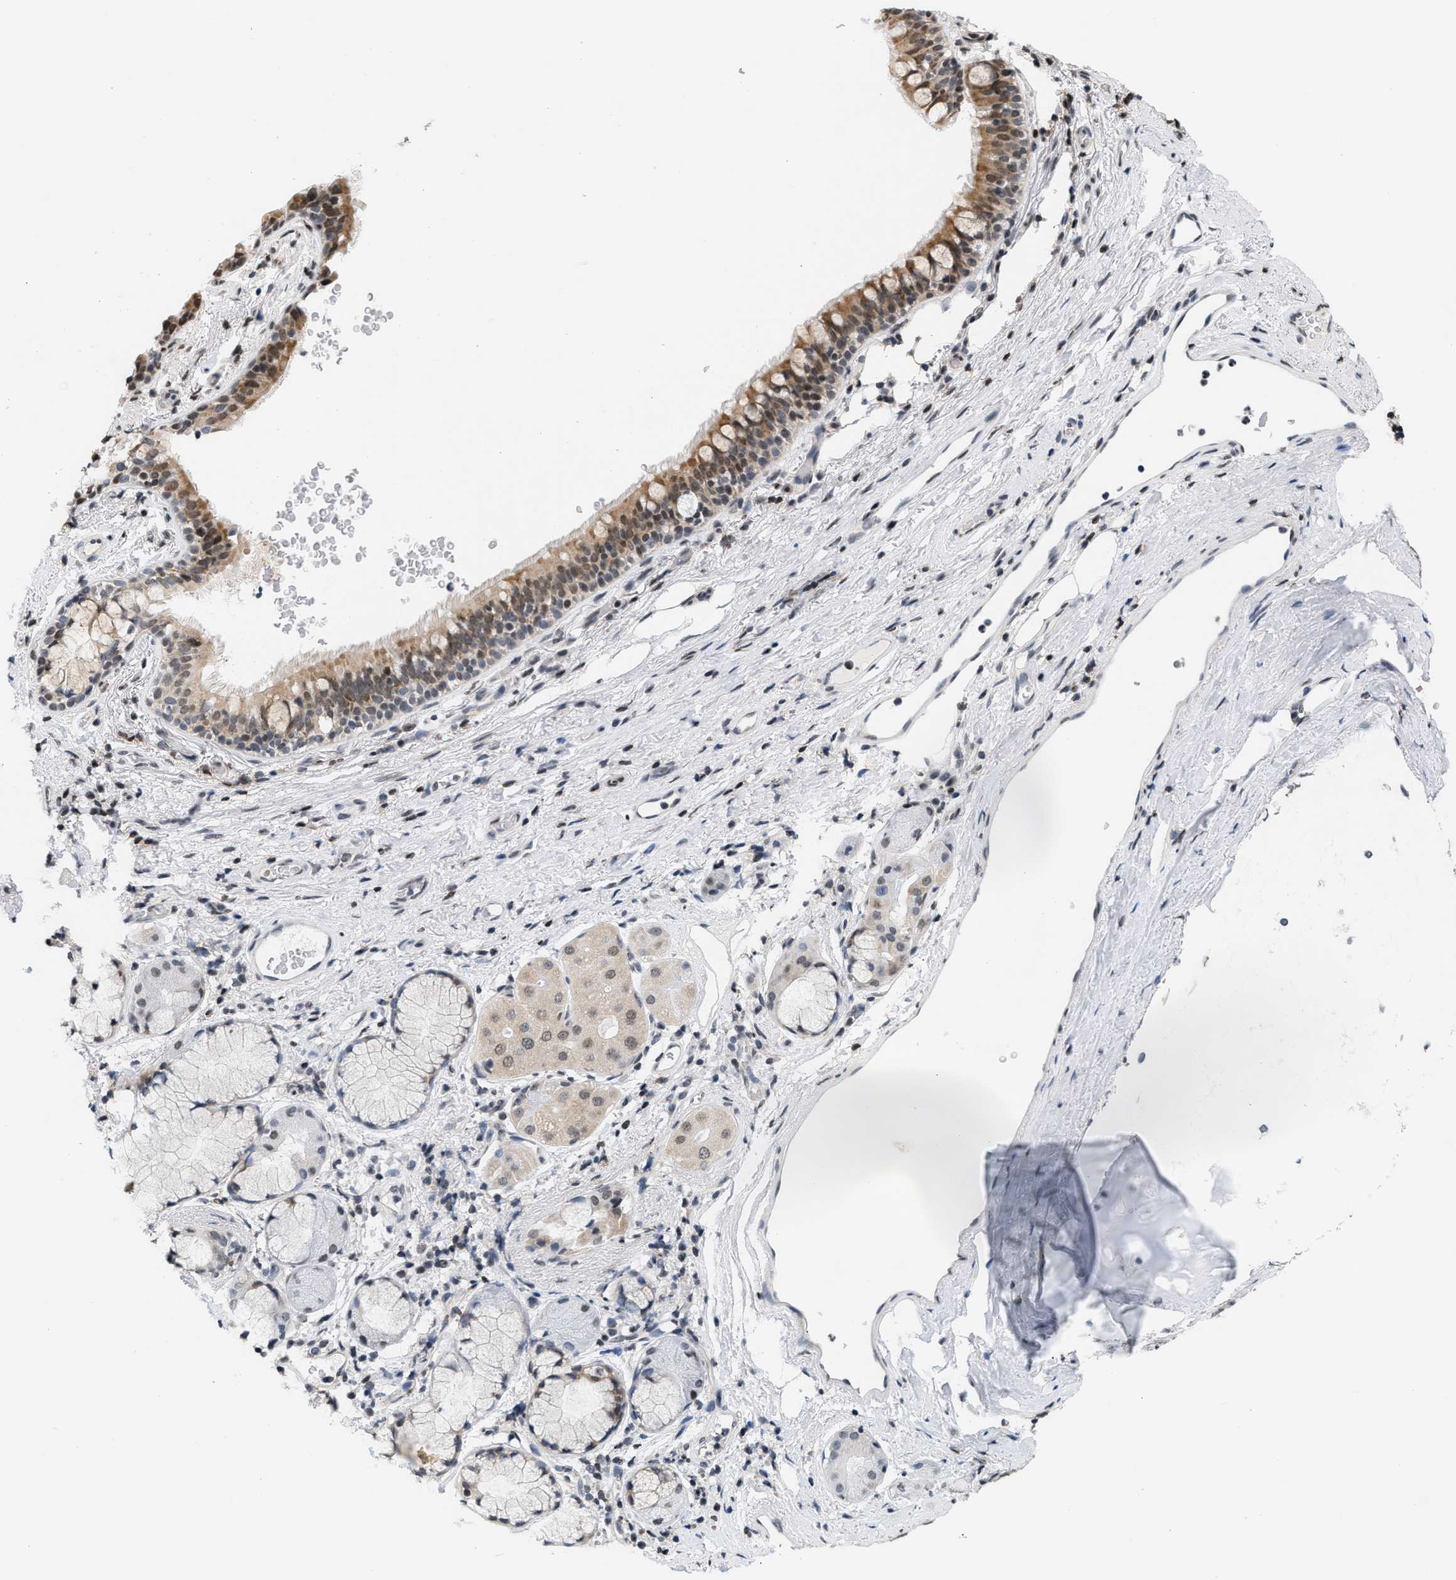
{"staining": {"intensity": "moderate", "quantity": ">75%", "location": "cytoplasmic/membranous,nuclear"}, "tissue": "bronchus", "cell_type": "Respiratory epithelial cells", "image_type": "normal", "snomed": [{"axis": "morphology", "description": "Normal tissue, NOS"}, {"axis": "morphology", "description": "Inflammation, NOS"}, {"axis": "topography", "description": "Cartilage tissue"}, {"axis": "topography", "description": "Bronchus"}], "caption": "Bronchus was stained to show a protein in brown. There is medium levels of moderate cytoplasmic/membranous,nuclear positivity in approximately >75% of respiratory epithelial cells. (IHC, brightfield microscopy, high magnification).", "gene": "RAF1", "patient": {"sex": "male", "age": 77}}